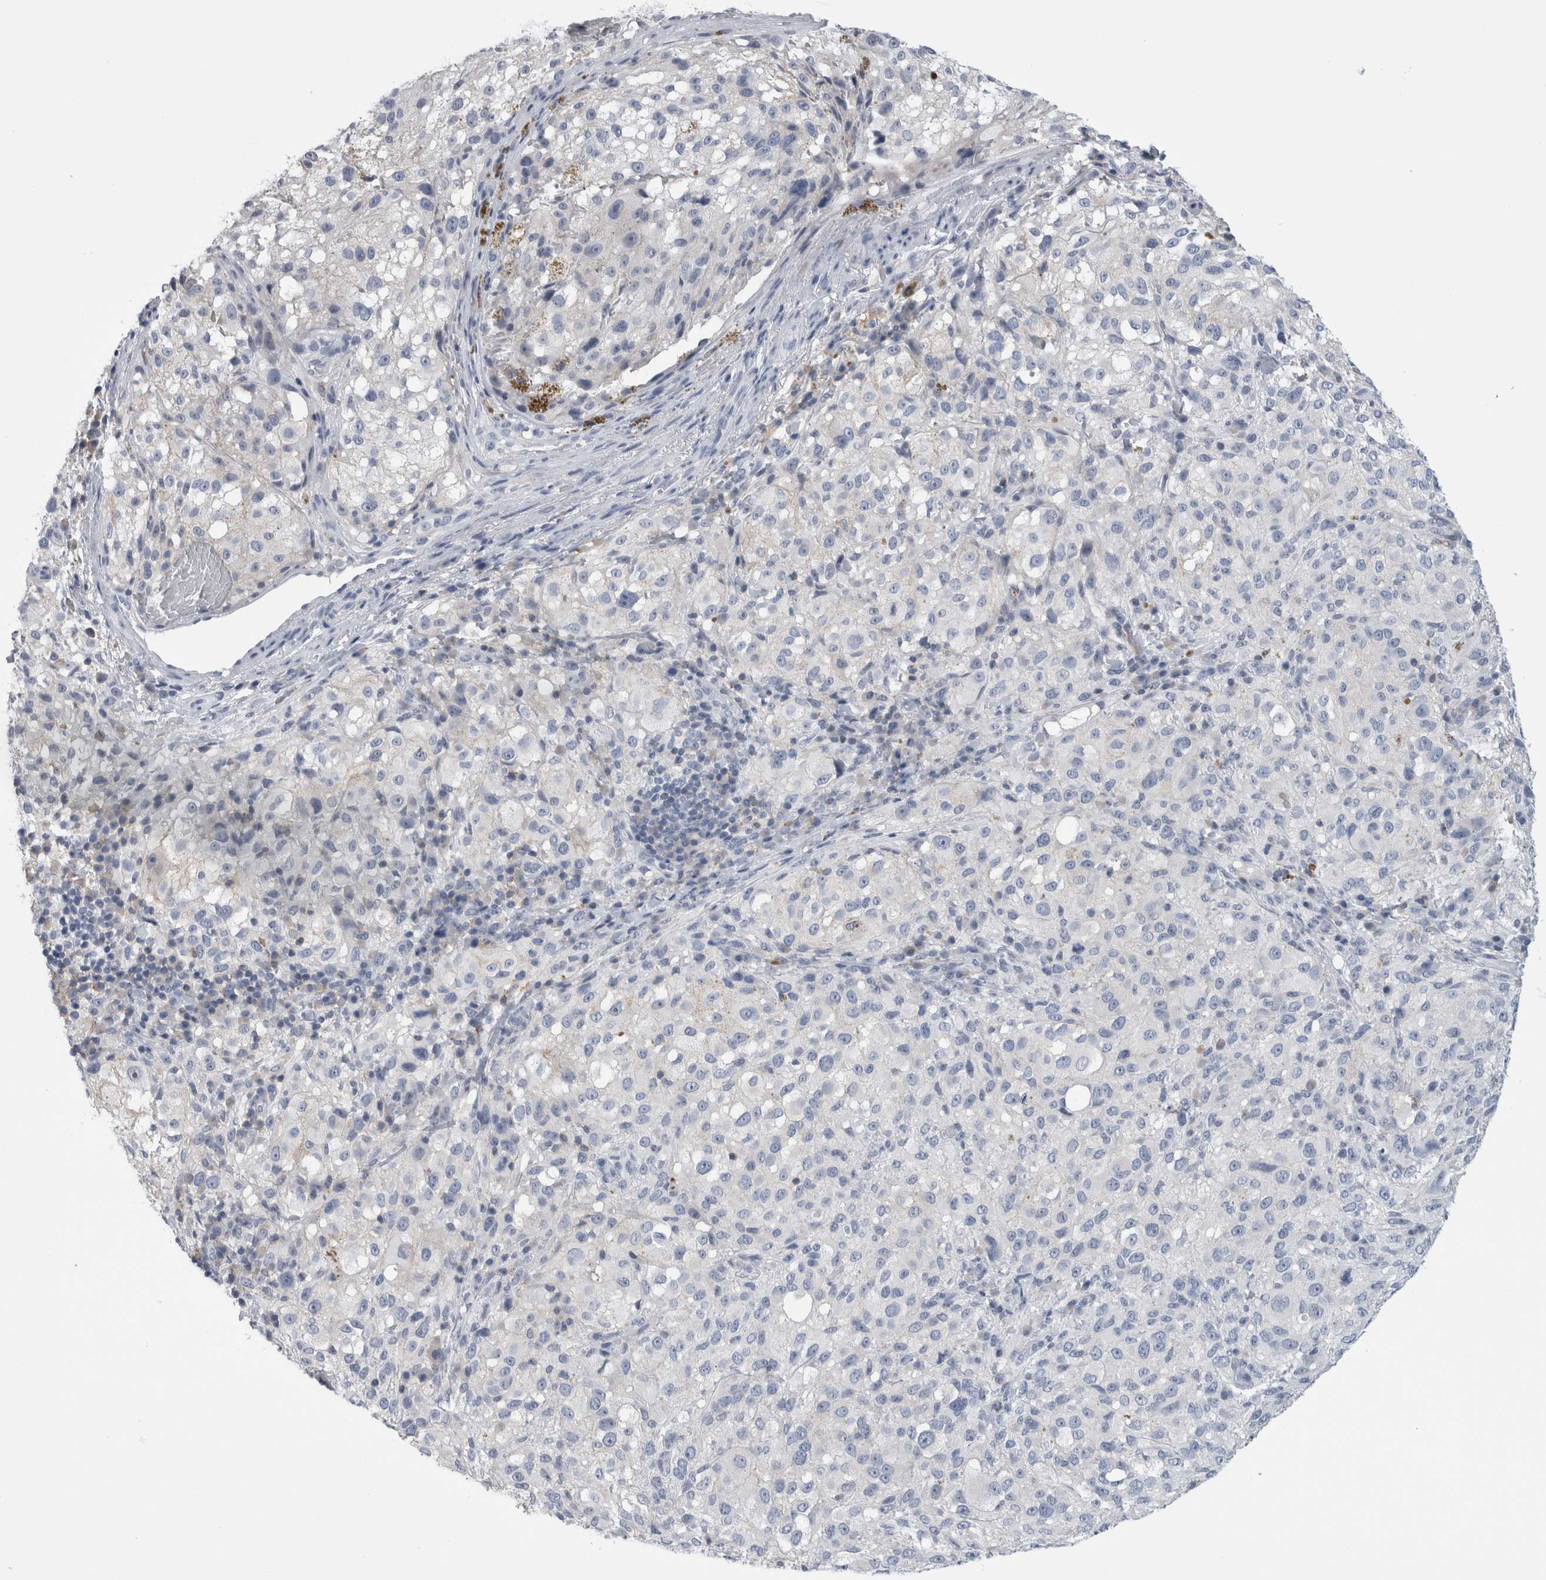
{"staining": {"intensity": "negative", "quantity": "none", "location": "none"}, "tissue": "melanoma", "cell_type": "Tumor cells", "image_type": "cancer", "snomed": [{"axis": "morphology", "description": "Necrosis, NOS"}, {"axis": "morphology", "description": "Malignant melanoma, NOS"}, {"axis": "topography", "description": "Skin"}], "caption": "Immunohistochemistry (IHC) of malignant melanoma exhibits no expression in tumor cells.", "gene": "ANKFY1", "patient": {"sex": "female", "age": 87}}